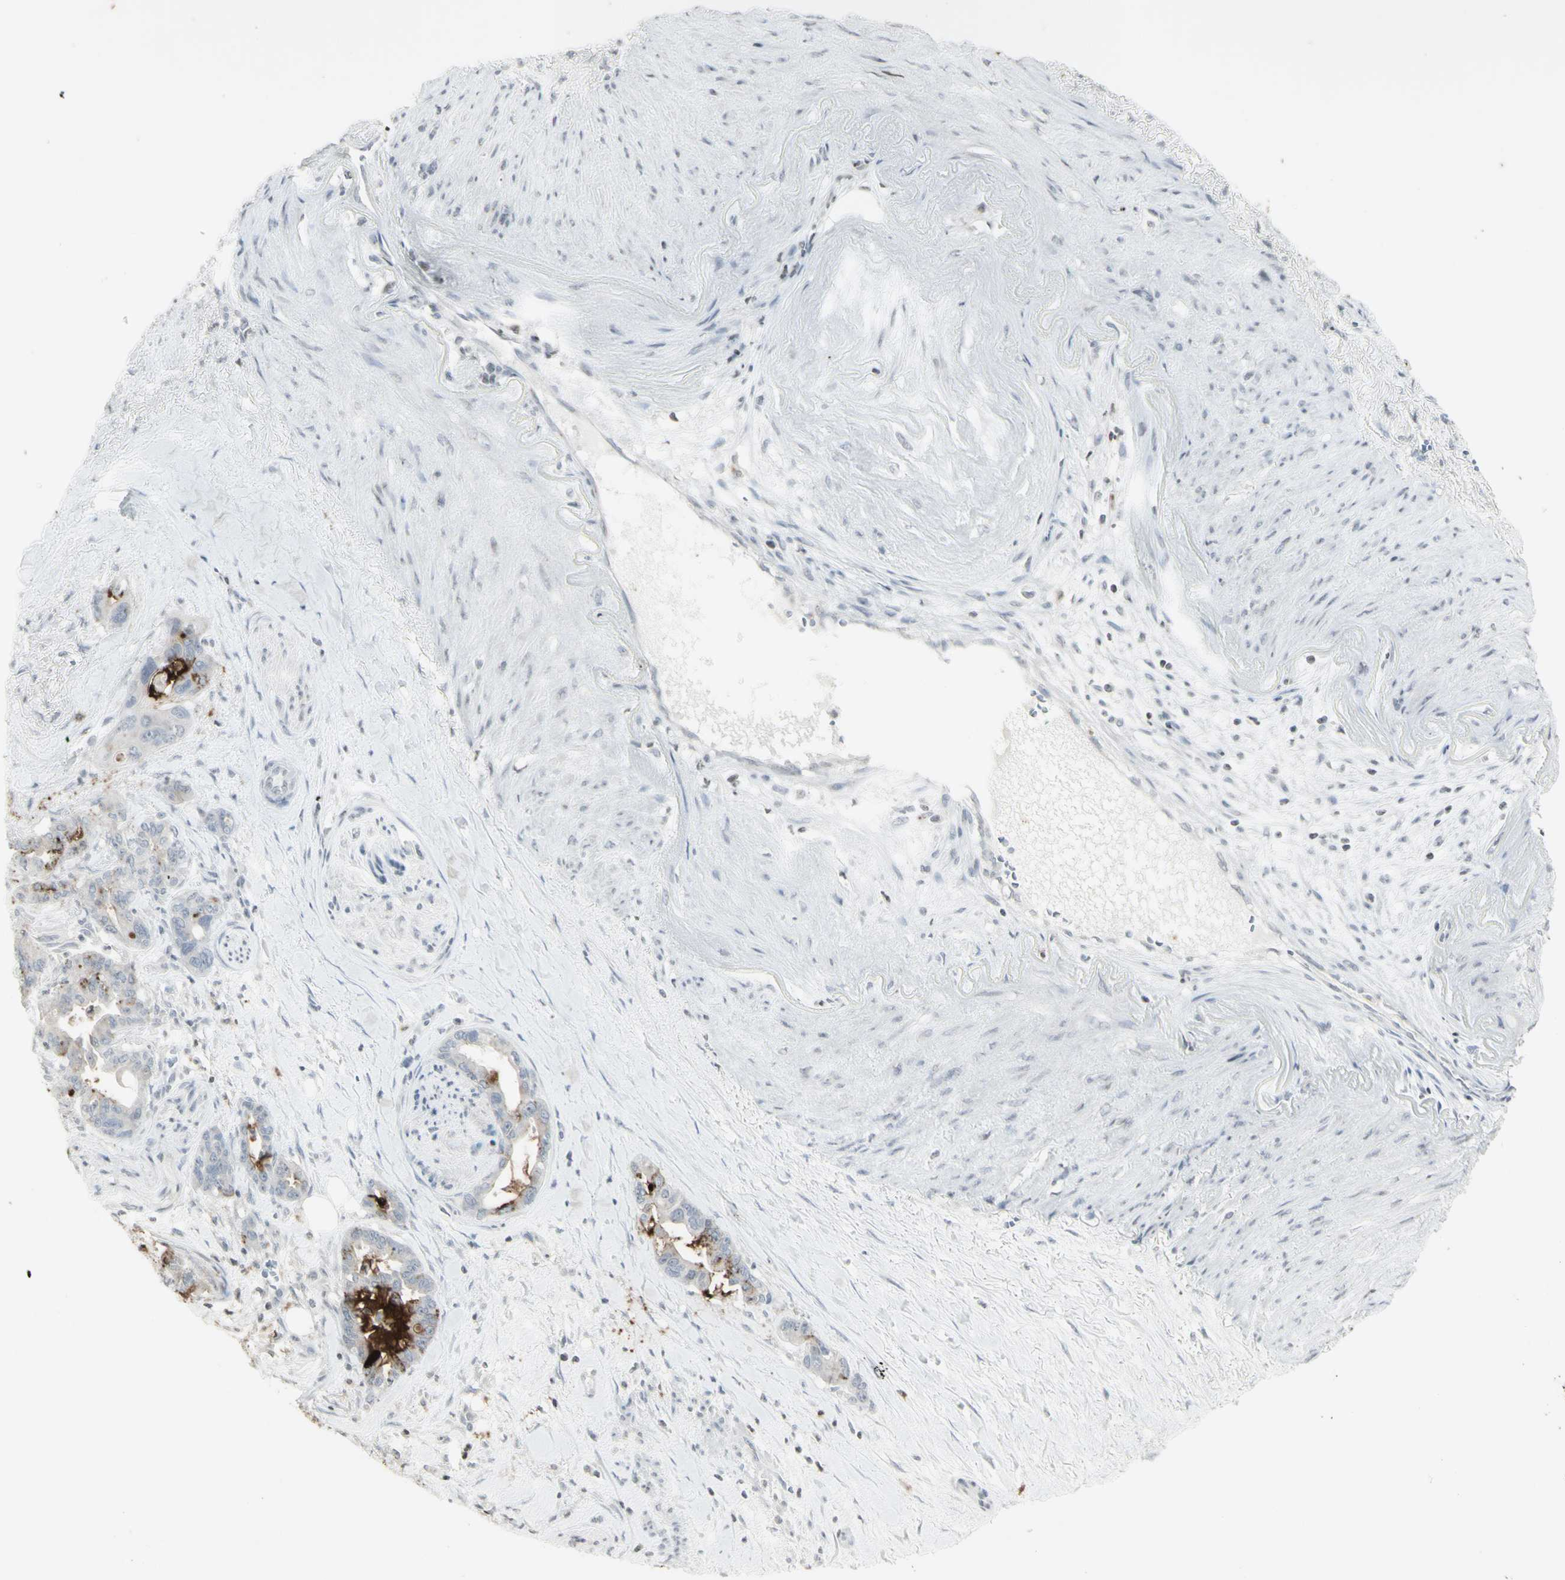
{"staining": {"intensity": "moderate", "quantity": "<25%", "location": "cytoplasmic/membranous"}, "tissue": "pancreatic cancer", "cell_type": "Tumor cells", "image_type": "cancer", "snomed": [{"axis": "morphology", "description": "Adenocarcinoma, NOS"}, {"axis": "topography", "description": "Pancreas"}], "caption": "This photomicrograph reveals IHC staining of human pancreatic cancer, with low moderate cytoplasmic/membranous positivity in about <25% of tumor cells.", "gene": "MUC5AC", "patient": {"sex": "male", "age": 70}}